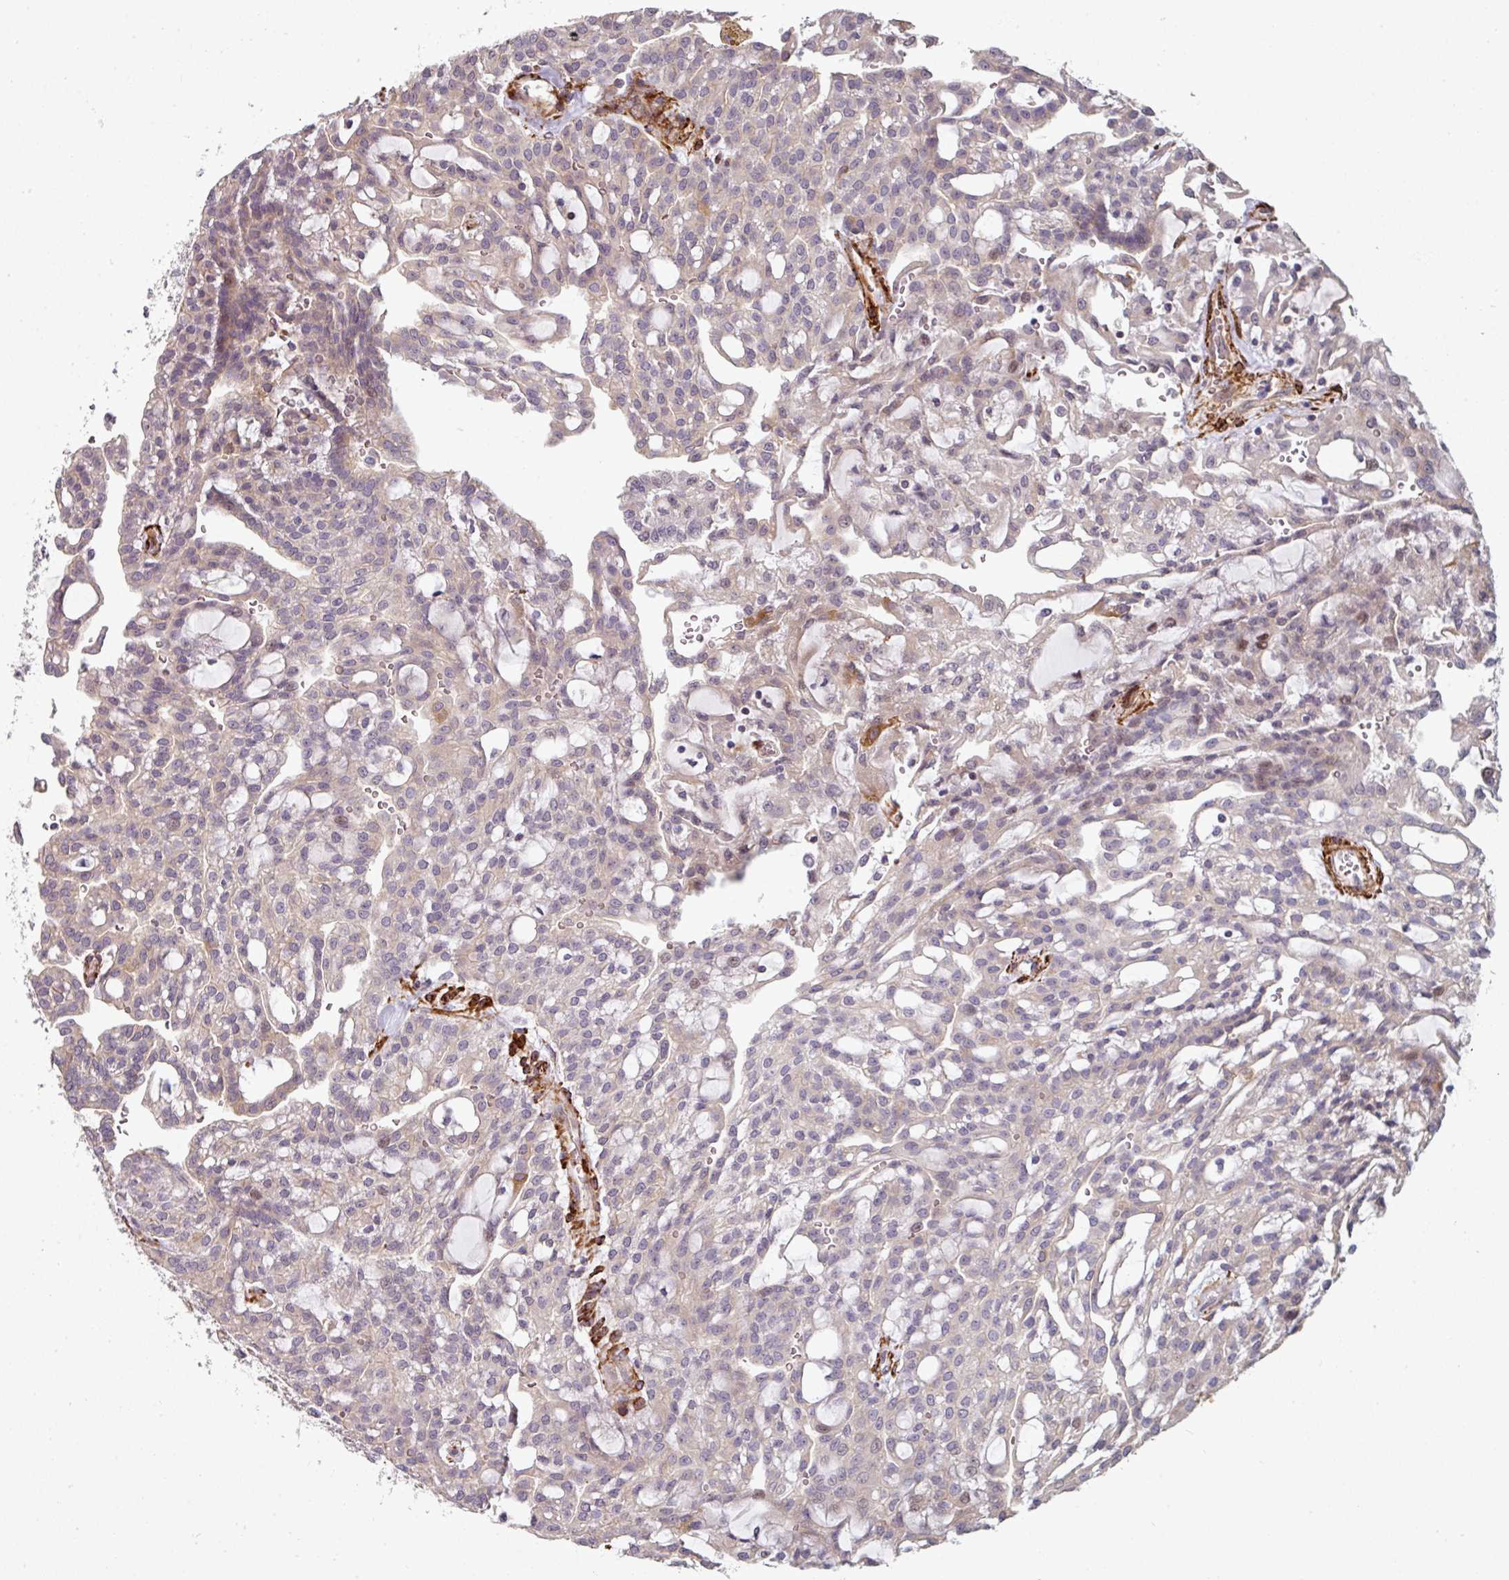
{"staining": {"intensity": "weak", "quantity": "<25%", "location": "cytoplasmic/membranous"}, "tissue": "renal cancer", "cell_type": "Tumor cells", "image_type": "cancer", "snomed": [{"axis": "morphology", "description": "Adenocarcinoma, NOS"}, {"axis": "topography", "description": "Kidney"}], "caption": "This is a image of immunohistochemistry staining of renal cancer (adenocarcinoma), which shows no positivity in tumor cells. (DAB IHC visualized using brightfield microscopy, high magnification).", "gene": "BEND5", "patient": {"sex": "male", "age": 63}}